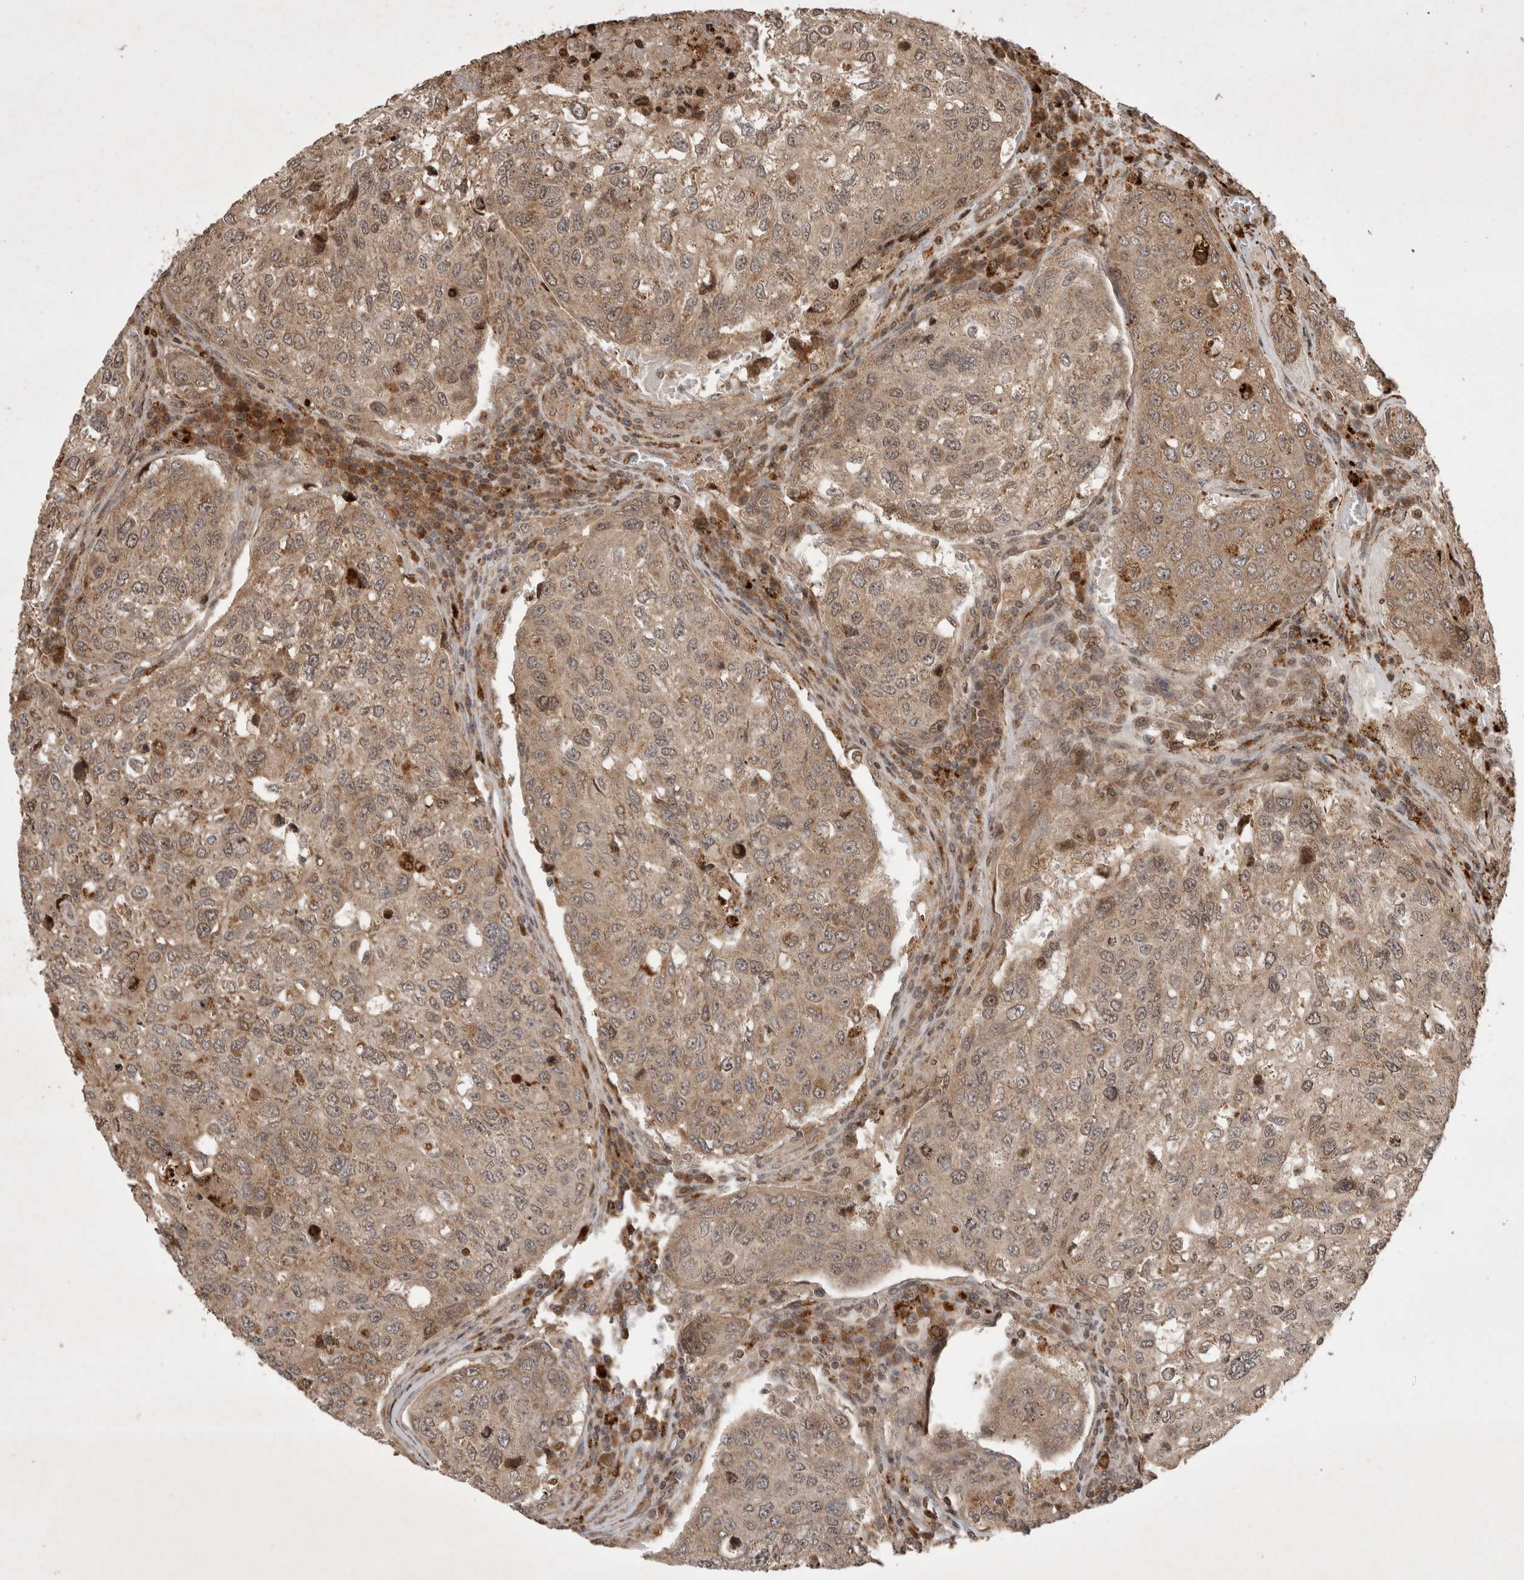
{"staining": {"intensity": "weak", "quantity": "25%-75%", "location": "cytoplasmic/membranous"}, "tissue": "urothelial cancer", "cell_type": "Tumor cells", "image_type": "cancer", "snomed": [{"axis": "morphology", "description": "Urothelial carcinoma, High grade"}, {"axis": "topography", "description": "Lymph node"}, {"axis": "topography", "description": "Urinary bladder"}], "caption": "Brown immunohistochemical staining in urothelial cancer reveals weak cytoplasmic/membranous expression in about 25%-75% of tumor cells.", "gene": "FAM221A", "patient": {"sex": "male", "age": 51}}